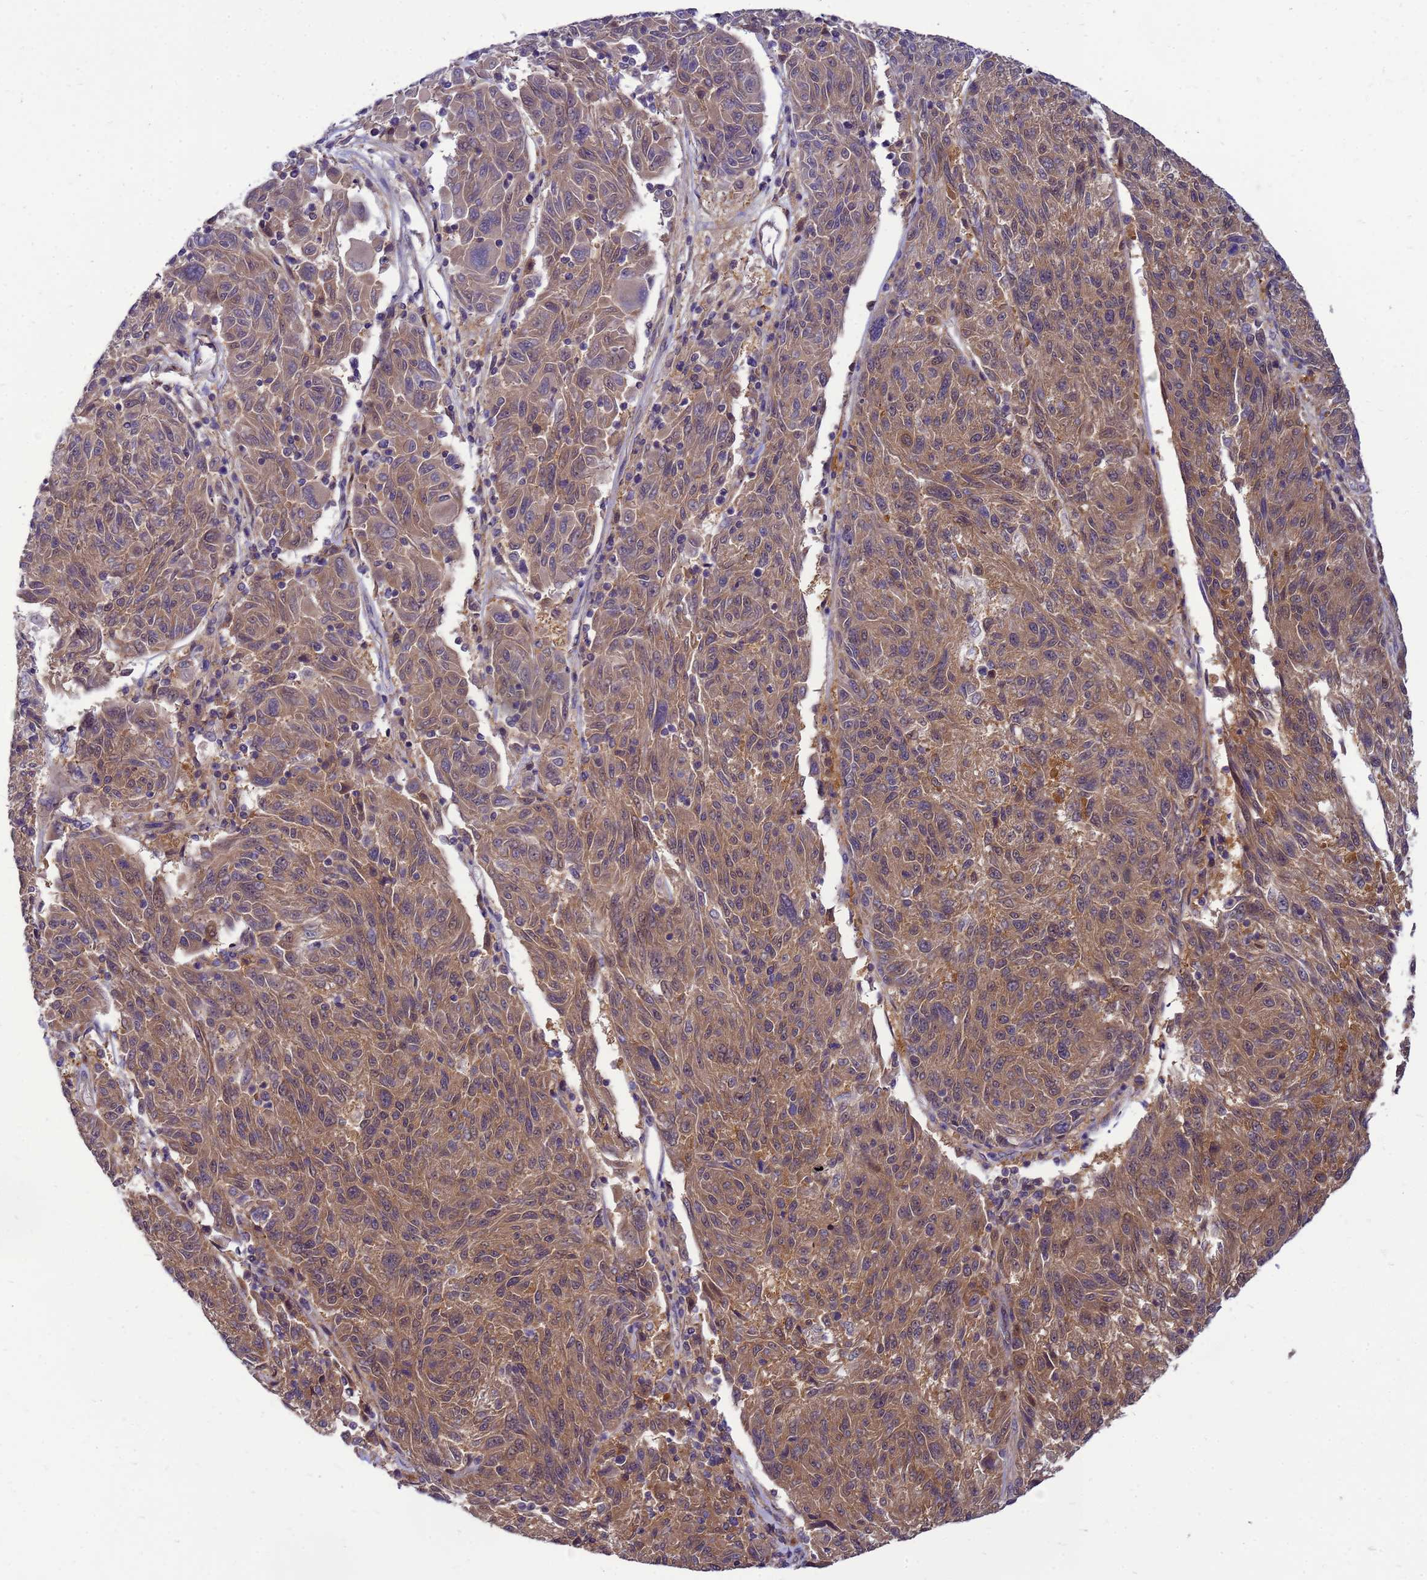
{"staining": {"intensity": "moderate", "quantity": ">75%", "location": "cytoplasmic/membranous"}, "tissue": "melanoma", "cell_type": "Tumor cells", "image_type": "cancer", "snomed": [{"axis": "morphology", "description": "Malignant melanoma, NOS"}, {"axis": "topography", "description": "Skin"}], "caption": "There is medium levels of moderate cytoplasmic/membranous positivity in tumor cells of malignant melanoma, as demonstrated by immunohistochemical staining (brown color).", "gene": "ENOPH1", "patient": {"sex": "male", "age": 53}}